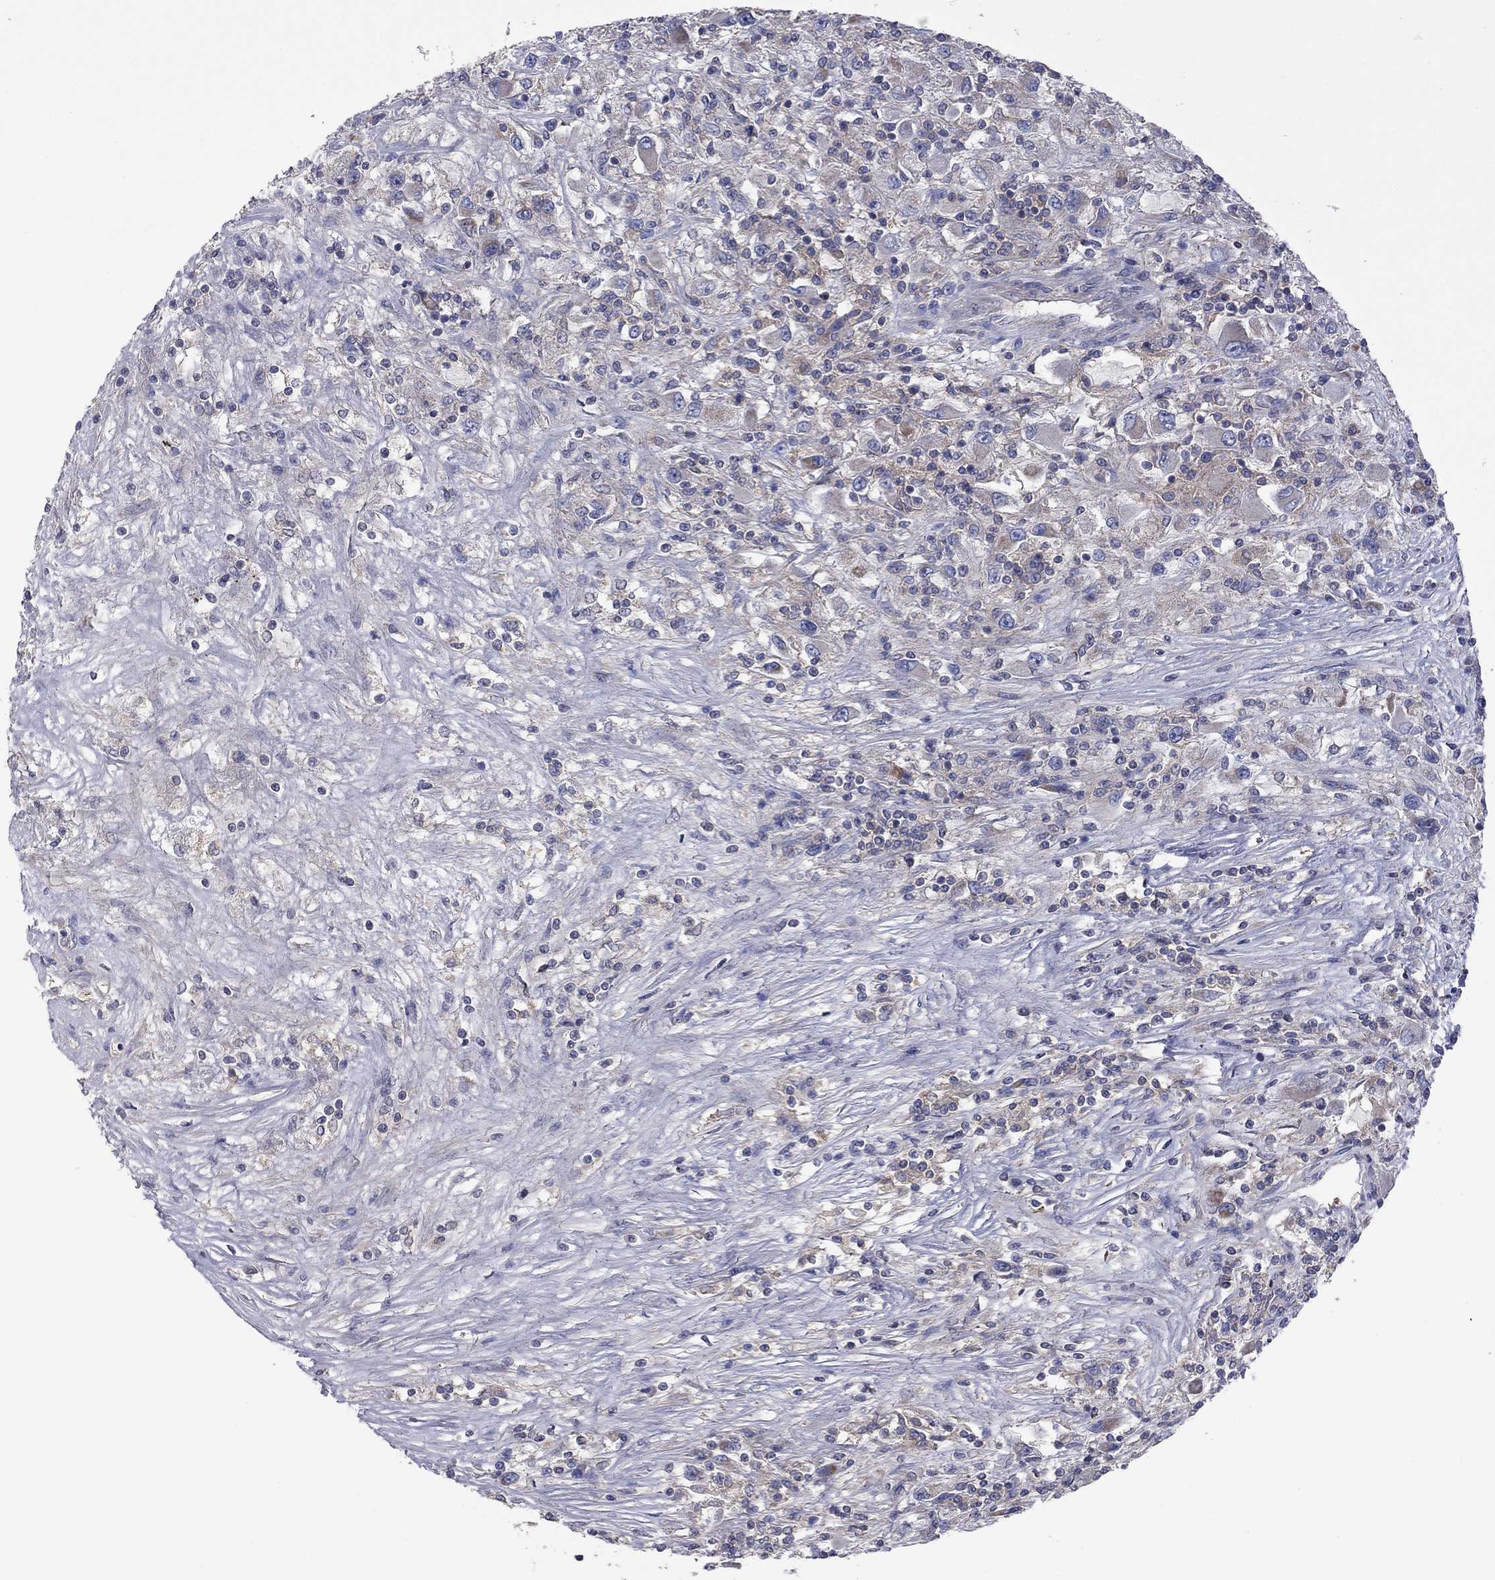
{"staining": {"intensity": "negative", "quantity": "none", "location": "none"}, "tissue": "renal cancer", "cell_type": "Tumor cells", "image_type": "cancer", "snomed": [{"axis": "morphology", "description": "Adenocarcinoma, NOS"}, {"axis": "topography", "description": "Kidney"}], "caption": "Tumor cells show no significant expression in renal cancer.", "gene": "RNF123", "patient": {"sex": "female", "age": 67}}